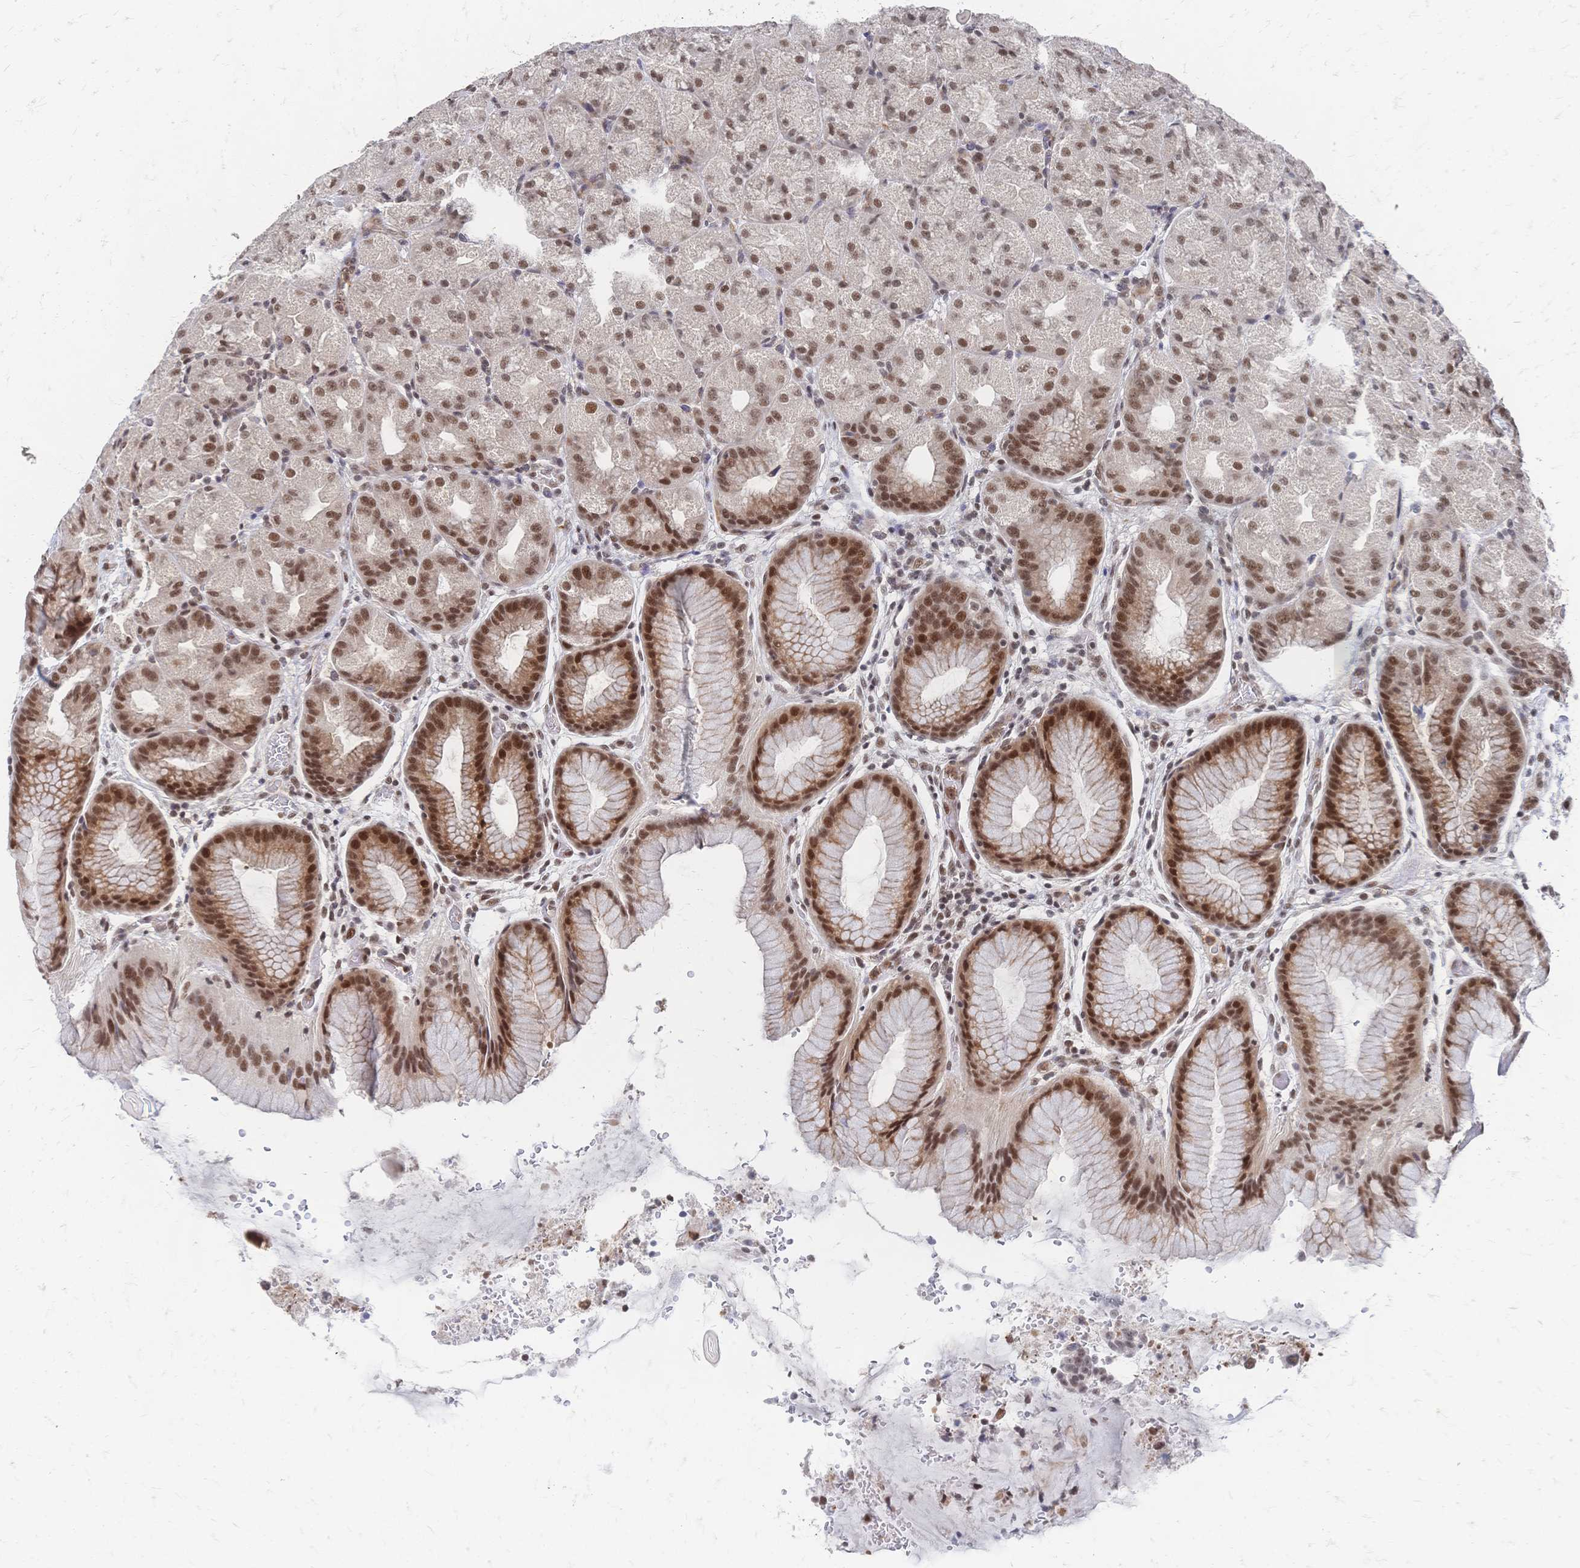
{"staining": {"intensity": "strong", "quantity": ">75%", "location": "nuclear"}, "tissue": "stomach", "cell_type": "Glandular cells", "image_type": "normal", "snomed": [{"axis": "morphology", "description": "Normal tissue, NOS"}, {"axis": "topography", "description": "Stomach, upper"}, {"axis": "topography", "description": "Stomach"}], "caption": "Protein analysis of normal stomach exhibits strong nuclear expression in about >75% of glandular cells.", "gene": "NELFA", "patient": {"sex": "male", "age": 48}}